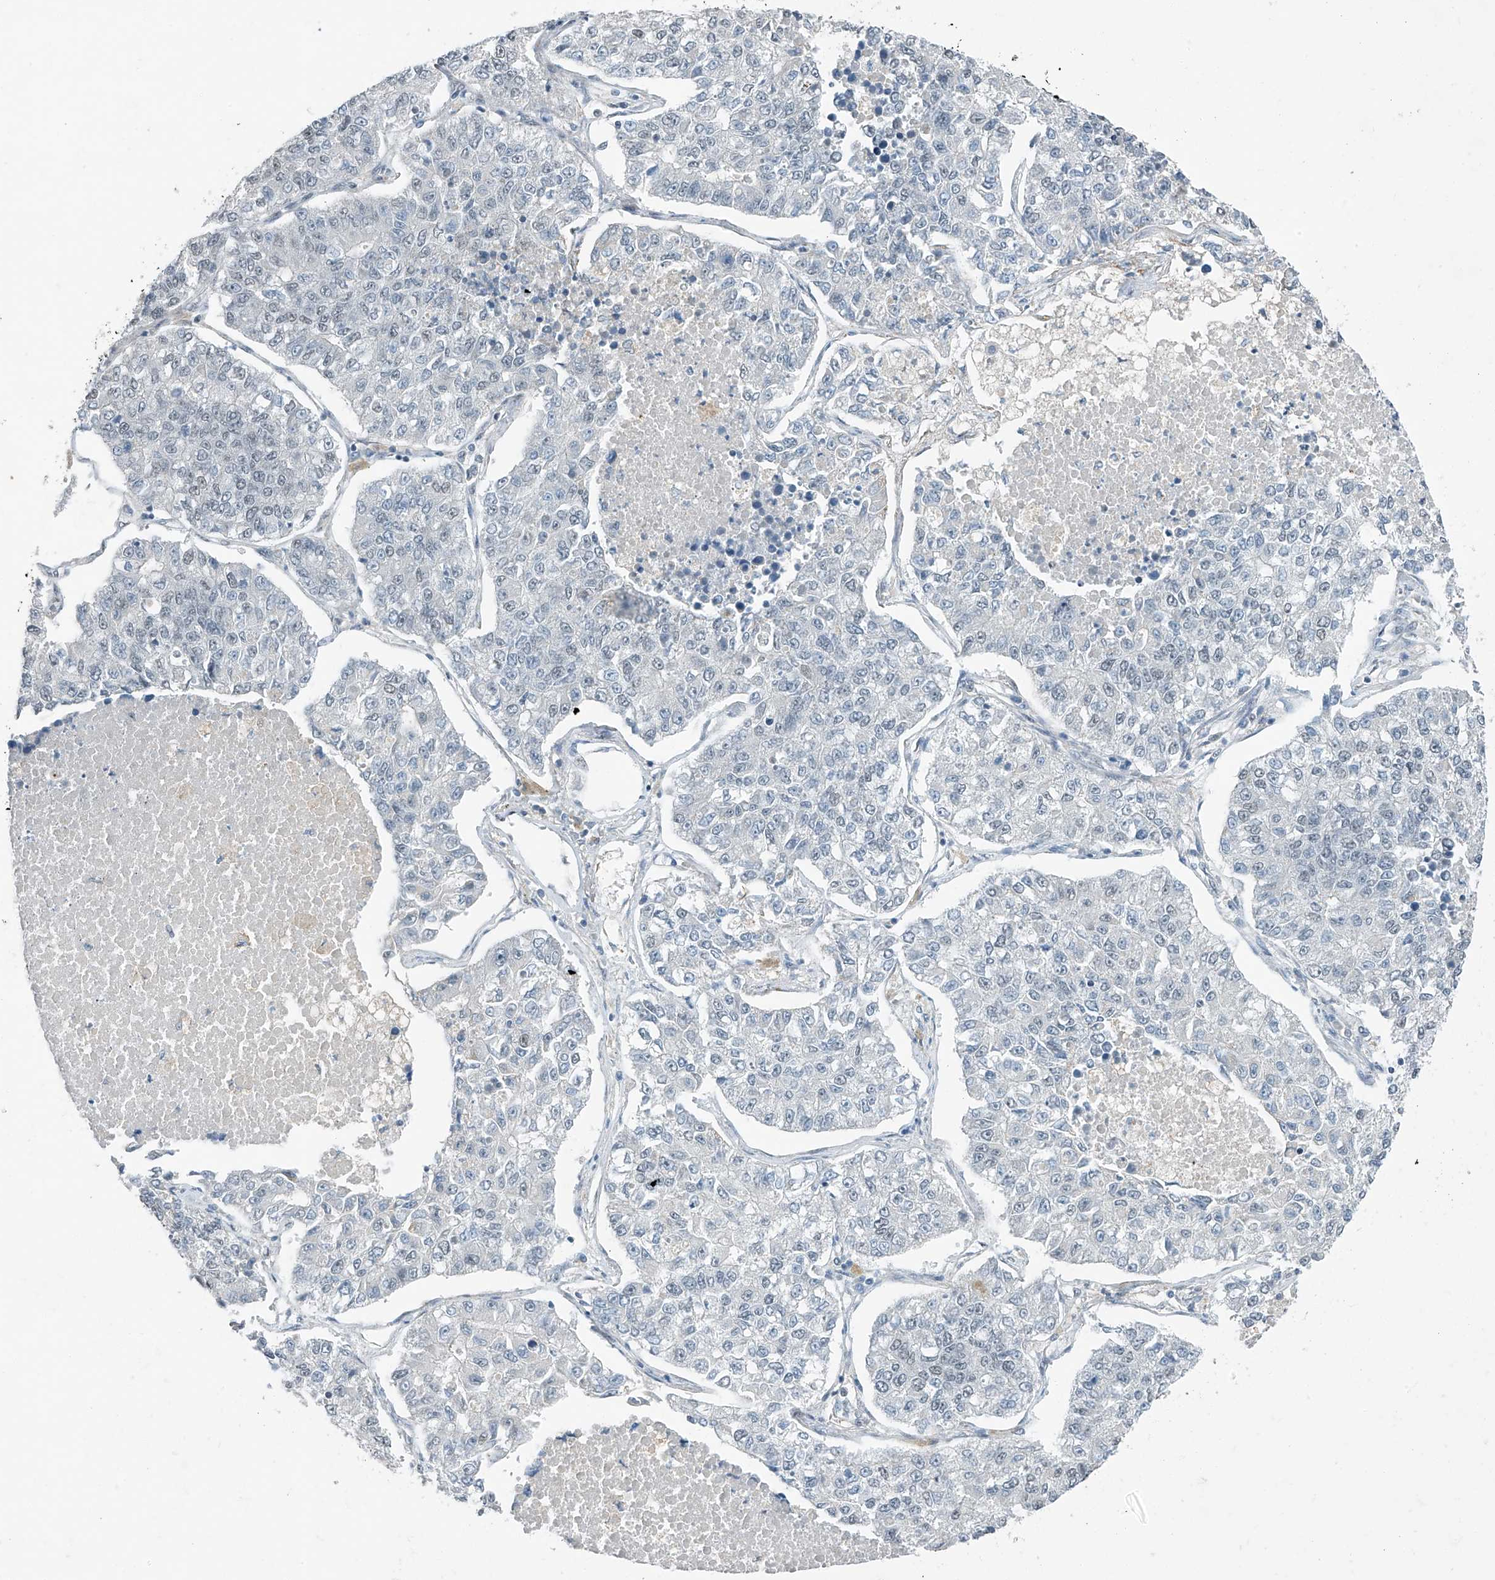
{"staining": {"intensity": "negative", "quantity": "none", "location": "none"}, "tissue": "lung cancer", "cell_type": "Tumor cells", "image_type": "cancer", "snomed": [{"axis": "morphology", "description": "Adenocarcinoma, NOS"}, {"axis": "topography", "description": "Lung"}], "caption": "Human lung cancer stained for a protein using IHC demonstrates no expression in tumor cells.", "gene": "TAF8", "patient": {"sex": "male", "age": 49}}